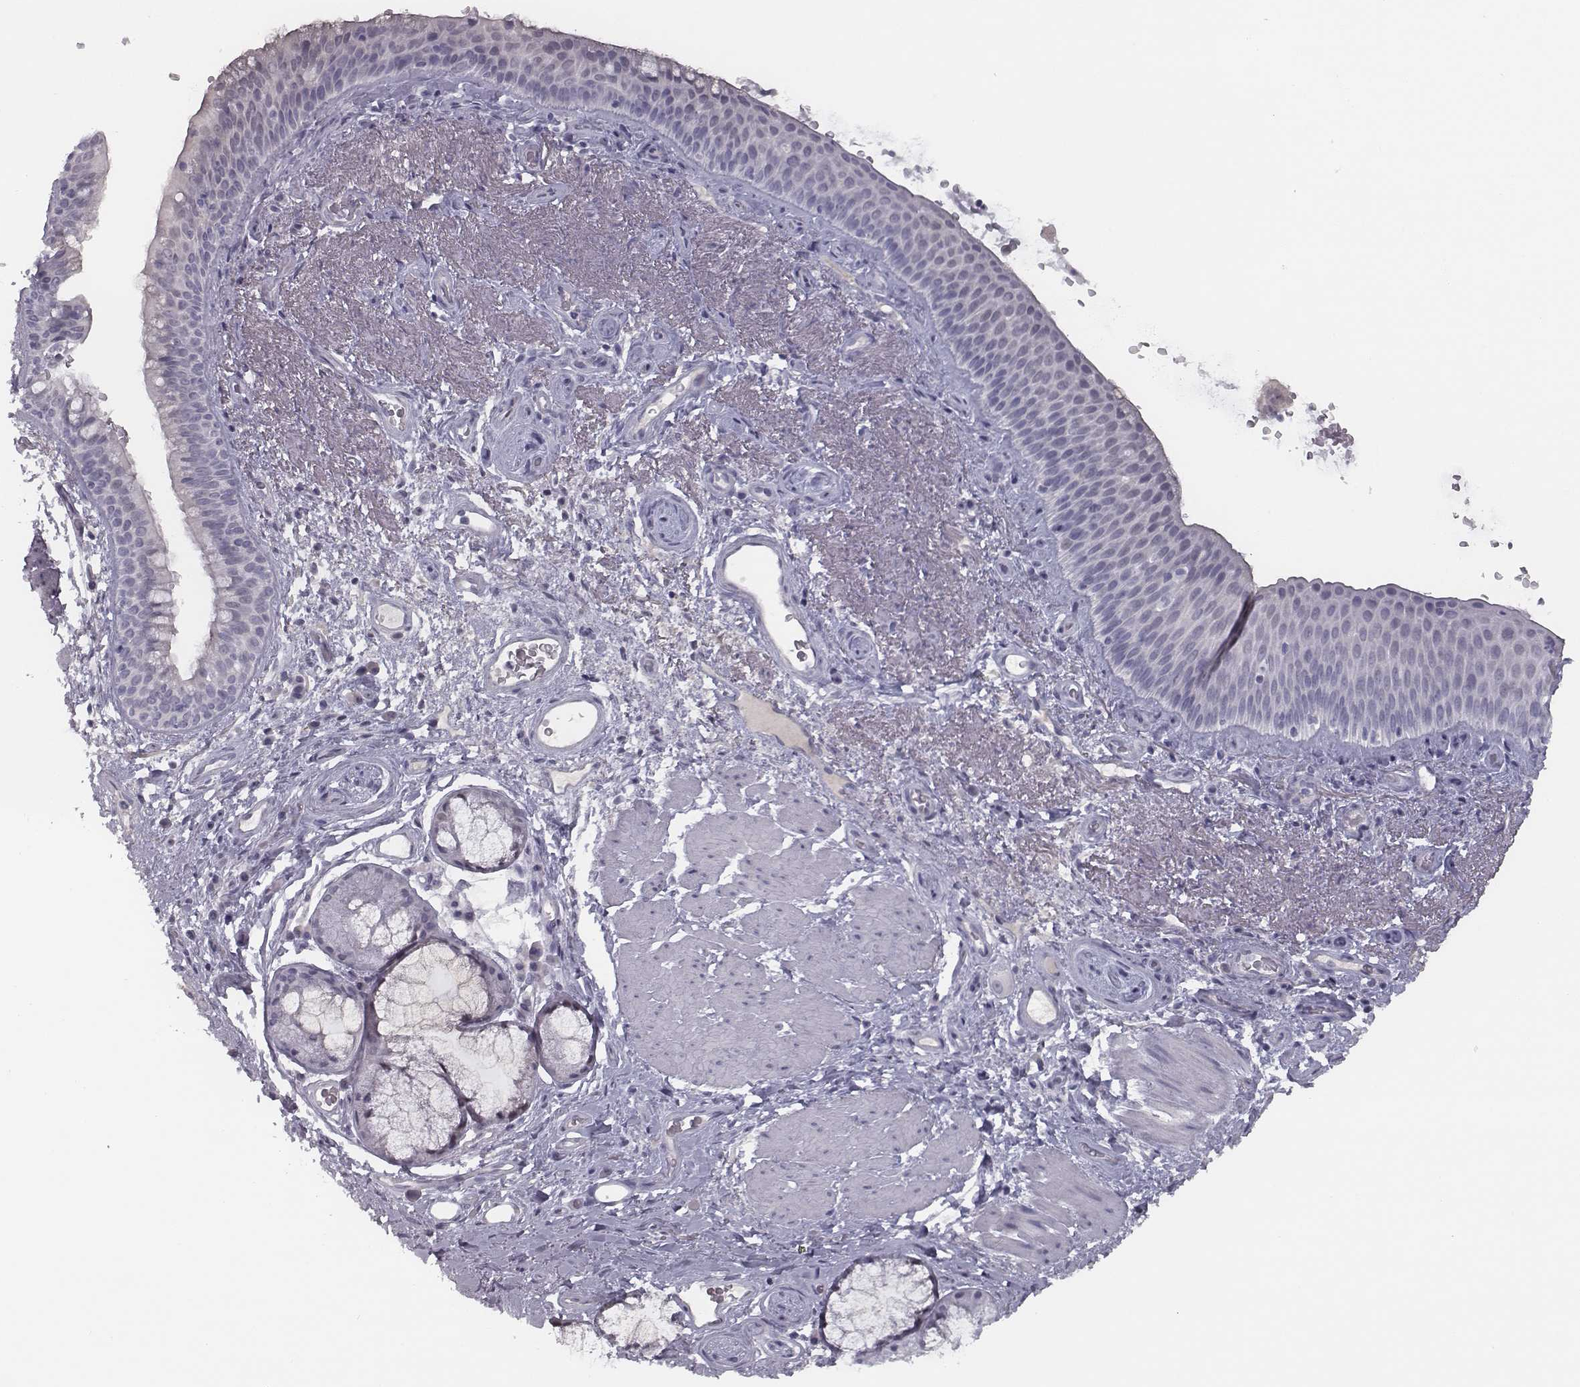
{"staining": {"intensity": "negative", "quantity": "none", "location": "none"}, "tissue": "bronchus", "cell_type": "Respiratory epithelial cells", "image_type": "normal", "snomed": [{"axis": "morphology", "description": "Normal tissue, NOS"}, {"axis": "topography", "description": "Bronchus"}], "caption": "Immunohistochemistry (IHC) micrograph of unremarkable bronchus stained for a protein (brown), which exhibits no staining in respiratory epithelial cells.", "gene": "SEPTIN14", "patient": {"sex": "male", "age": 48}}